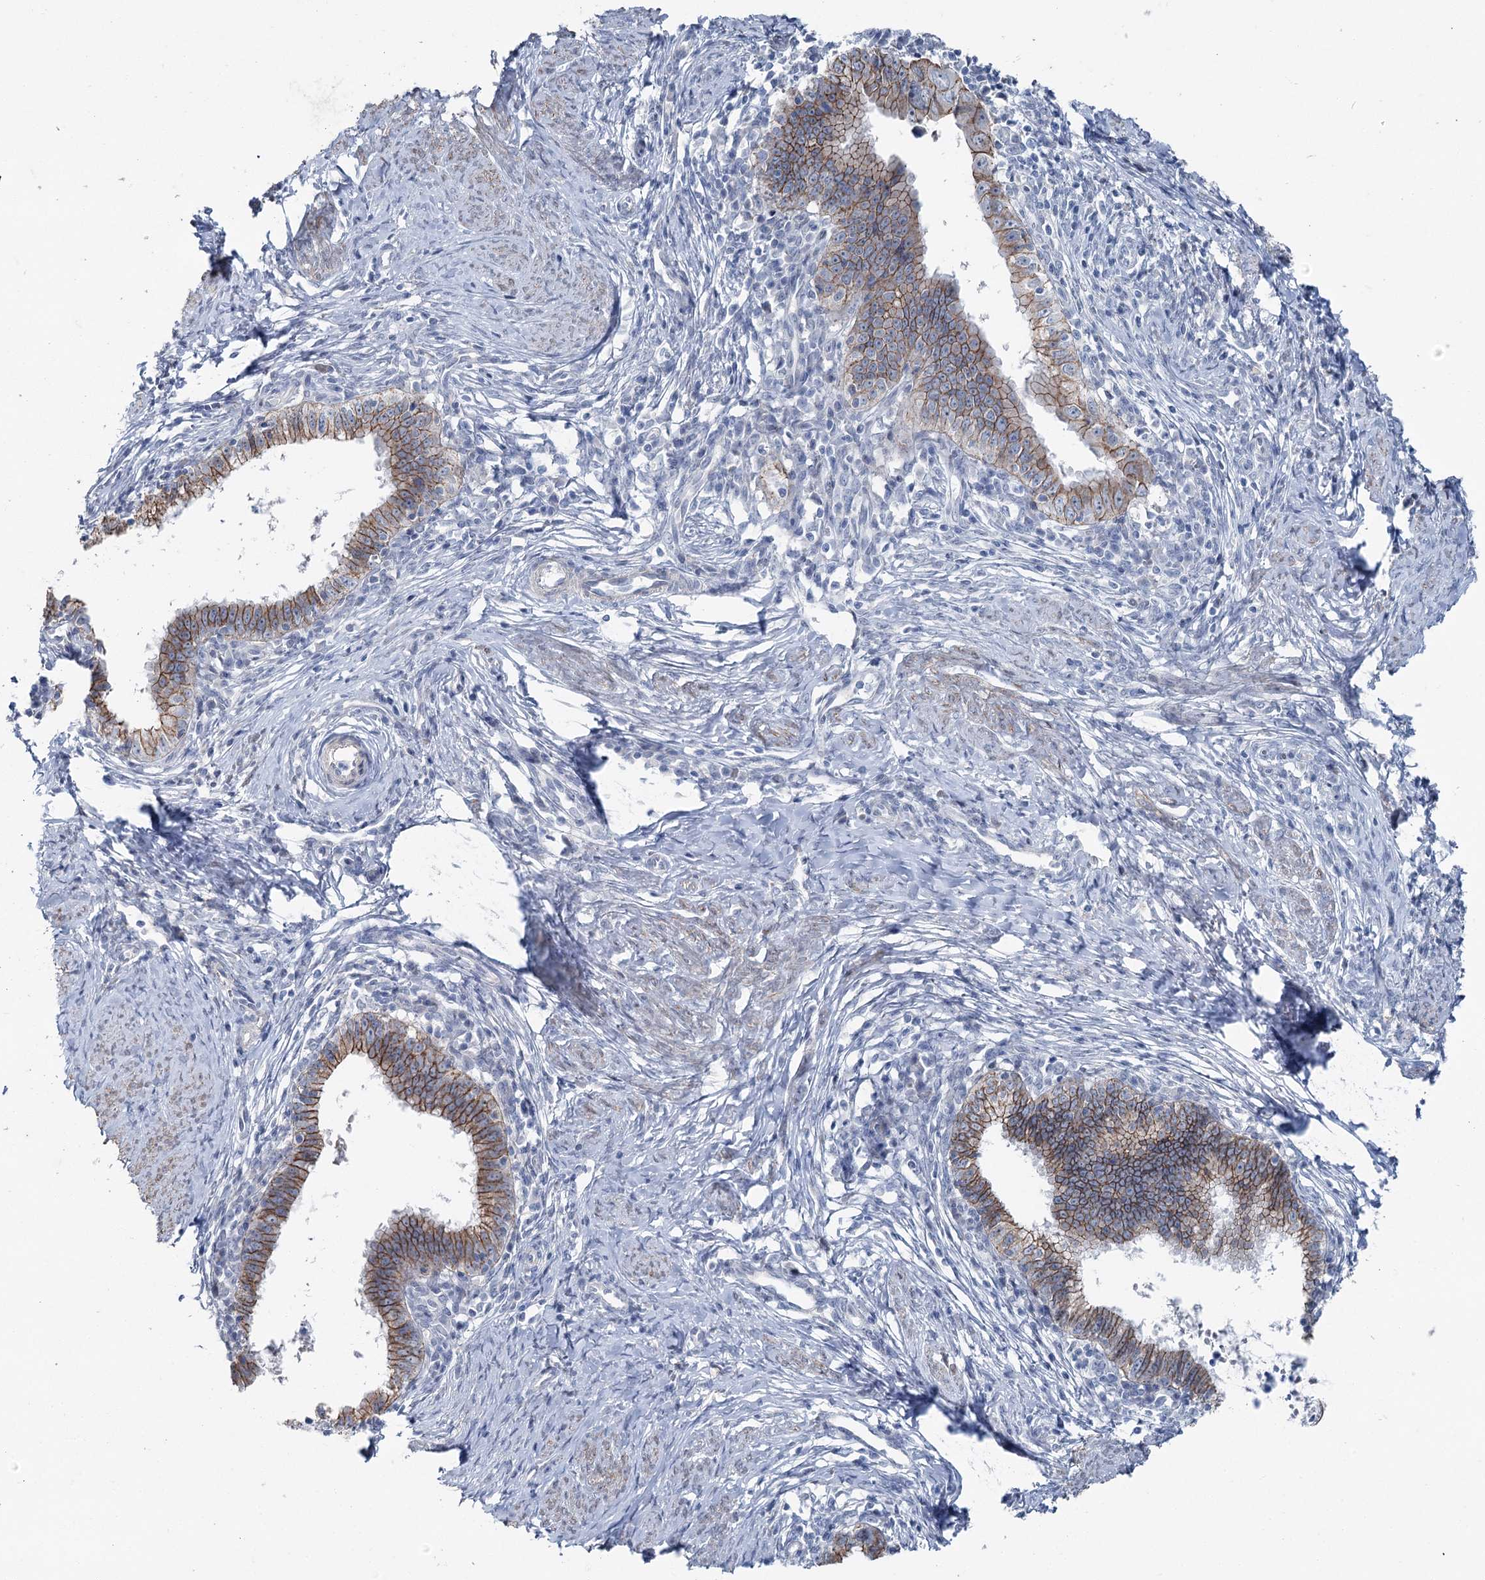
{"staining": {"intensity": "strong", "quantity": ">75%", "location": "cytoplasmic/membranous"}, "tissue": "cervical cancer", "cell_type": "Tumor cells", "image_type": "cancer", "snomed": [{"axis": "morphology", "description": "Adenocarcinoma, NOS"}, {"axis": "topography", "description": "Cervix"}], "caption": "IHC (DAB) staining of human cervical adenocarcinoma reveals strong cytoplasmic/membranous protein expression in approximately >75% of tumor cells.", "gene": "FAM120B", "patient": {"sex": "female", "age": 36}}